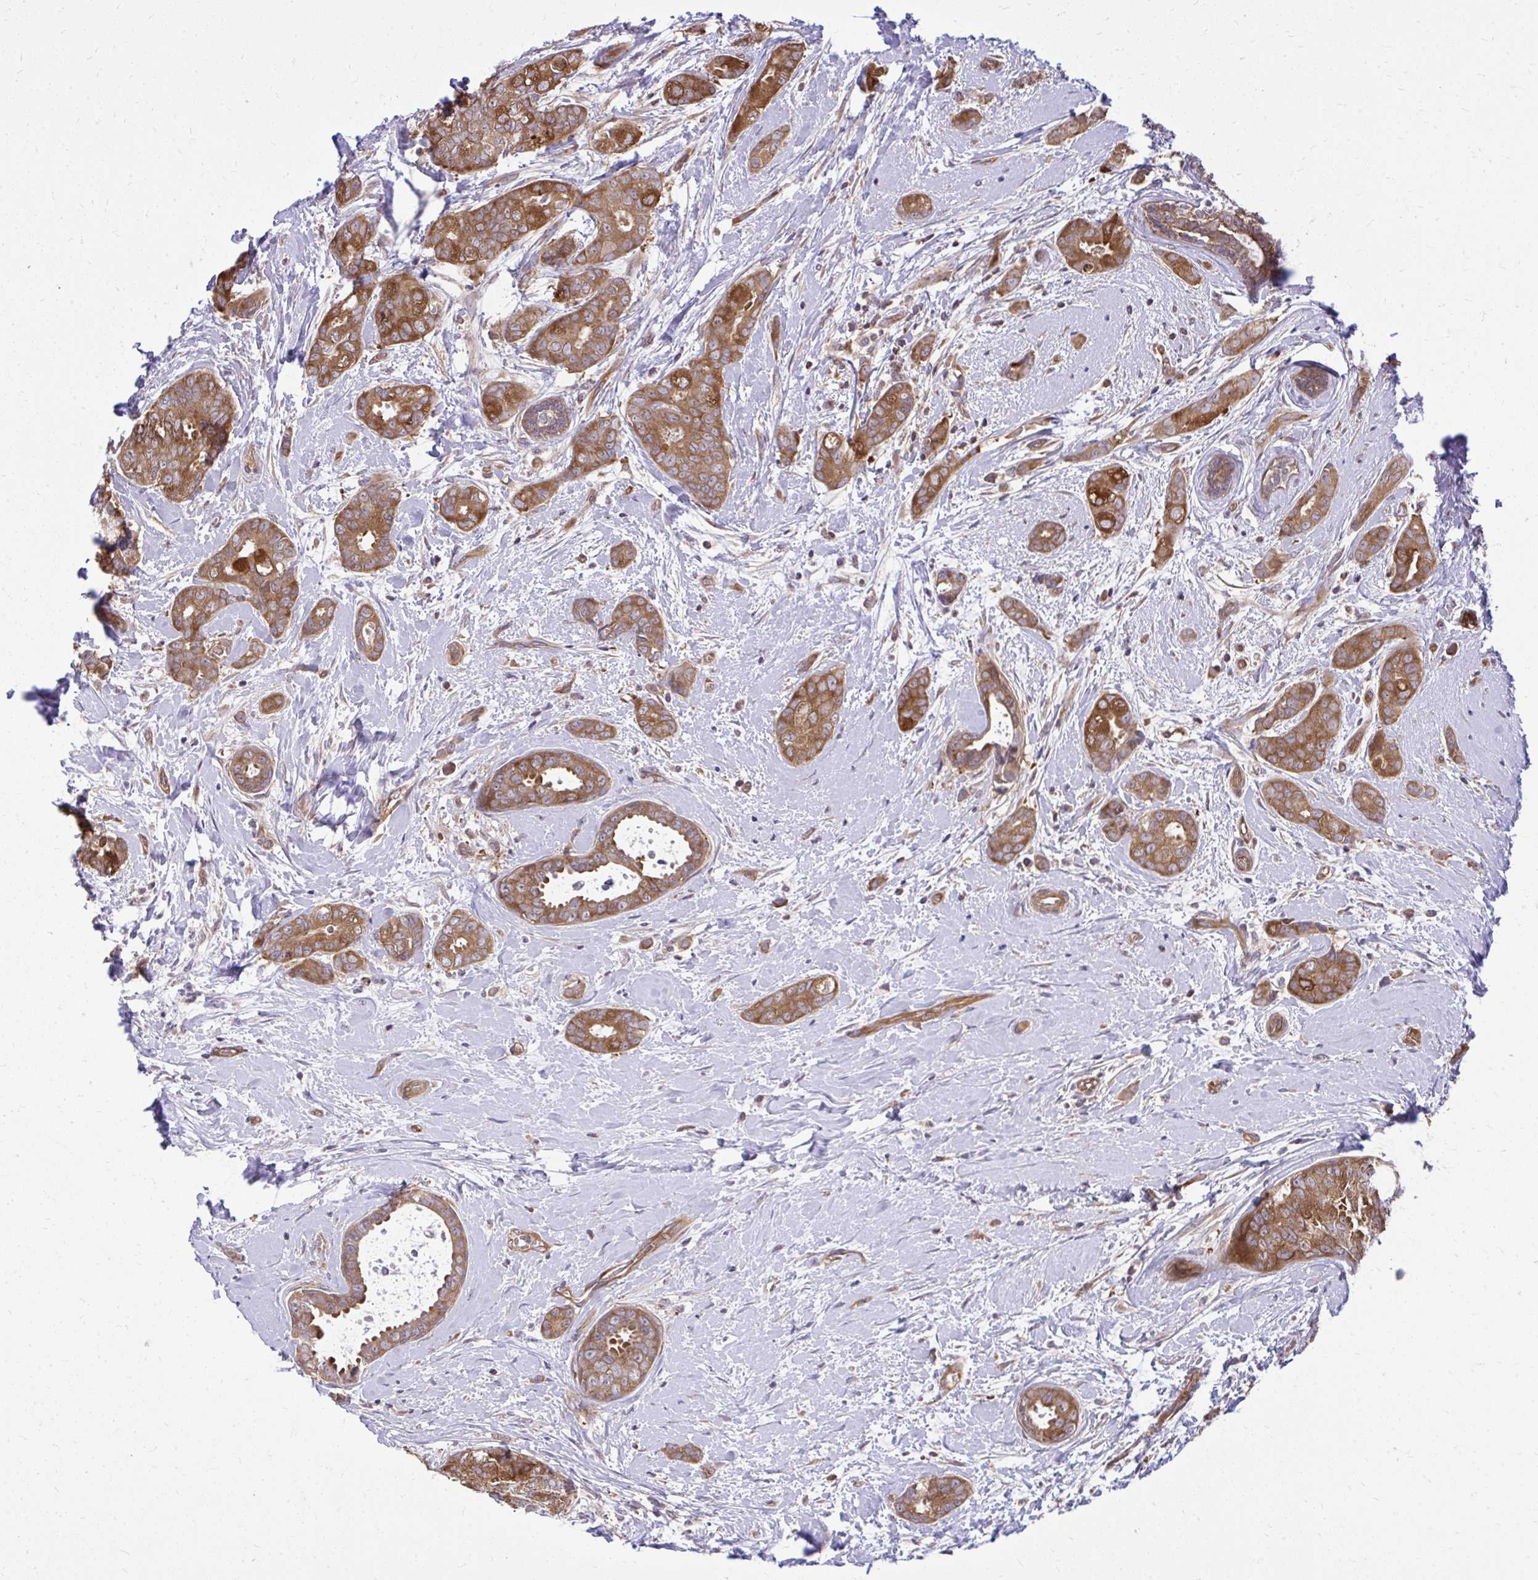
{"staining": {"intensity": "moderate", "quantity": ">75%", "location": "cytoplasmic/membranous"}, "tissue": "breast cancer", "cell_type": "Tumor cells", "image_type": "cancer", "snomed": [{"axis": "morphology", "description": "Duct carcinoma"}, {"axis": "topography", "description": "Breast"}], "caption": "About >75% of tumor cells in human breast intraductal carcinoma exhibit moderate cytoplasmic/membranous protein expression as visualized by brown immunohistochemical staining.", "gene": "PPP5C", "patient": {"sex": "female", "age": 45}}